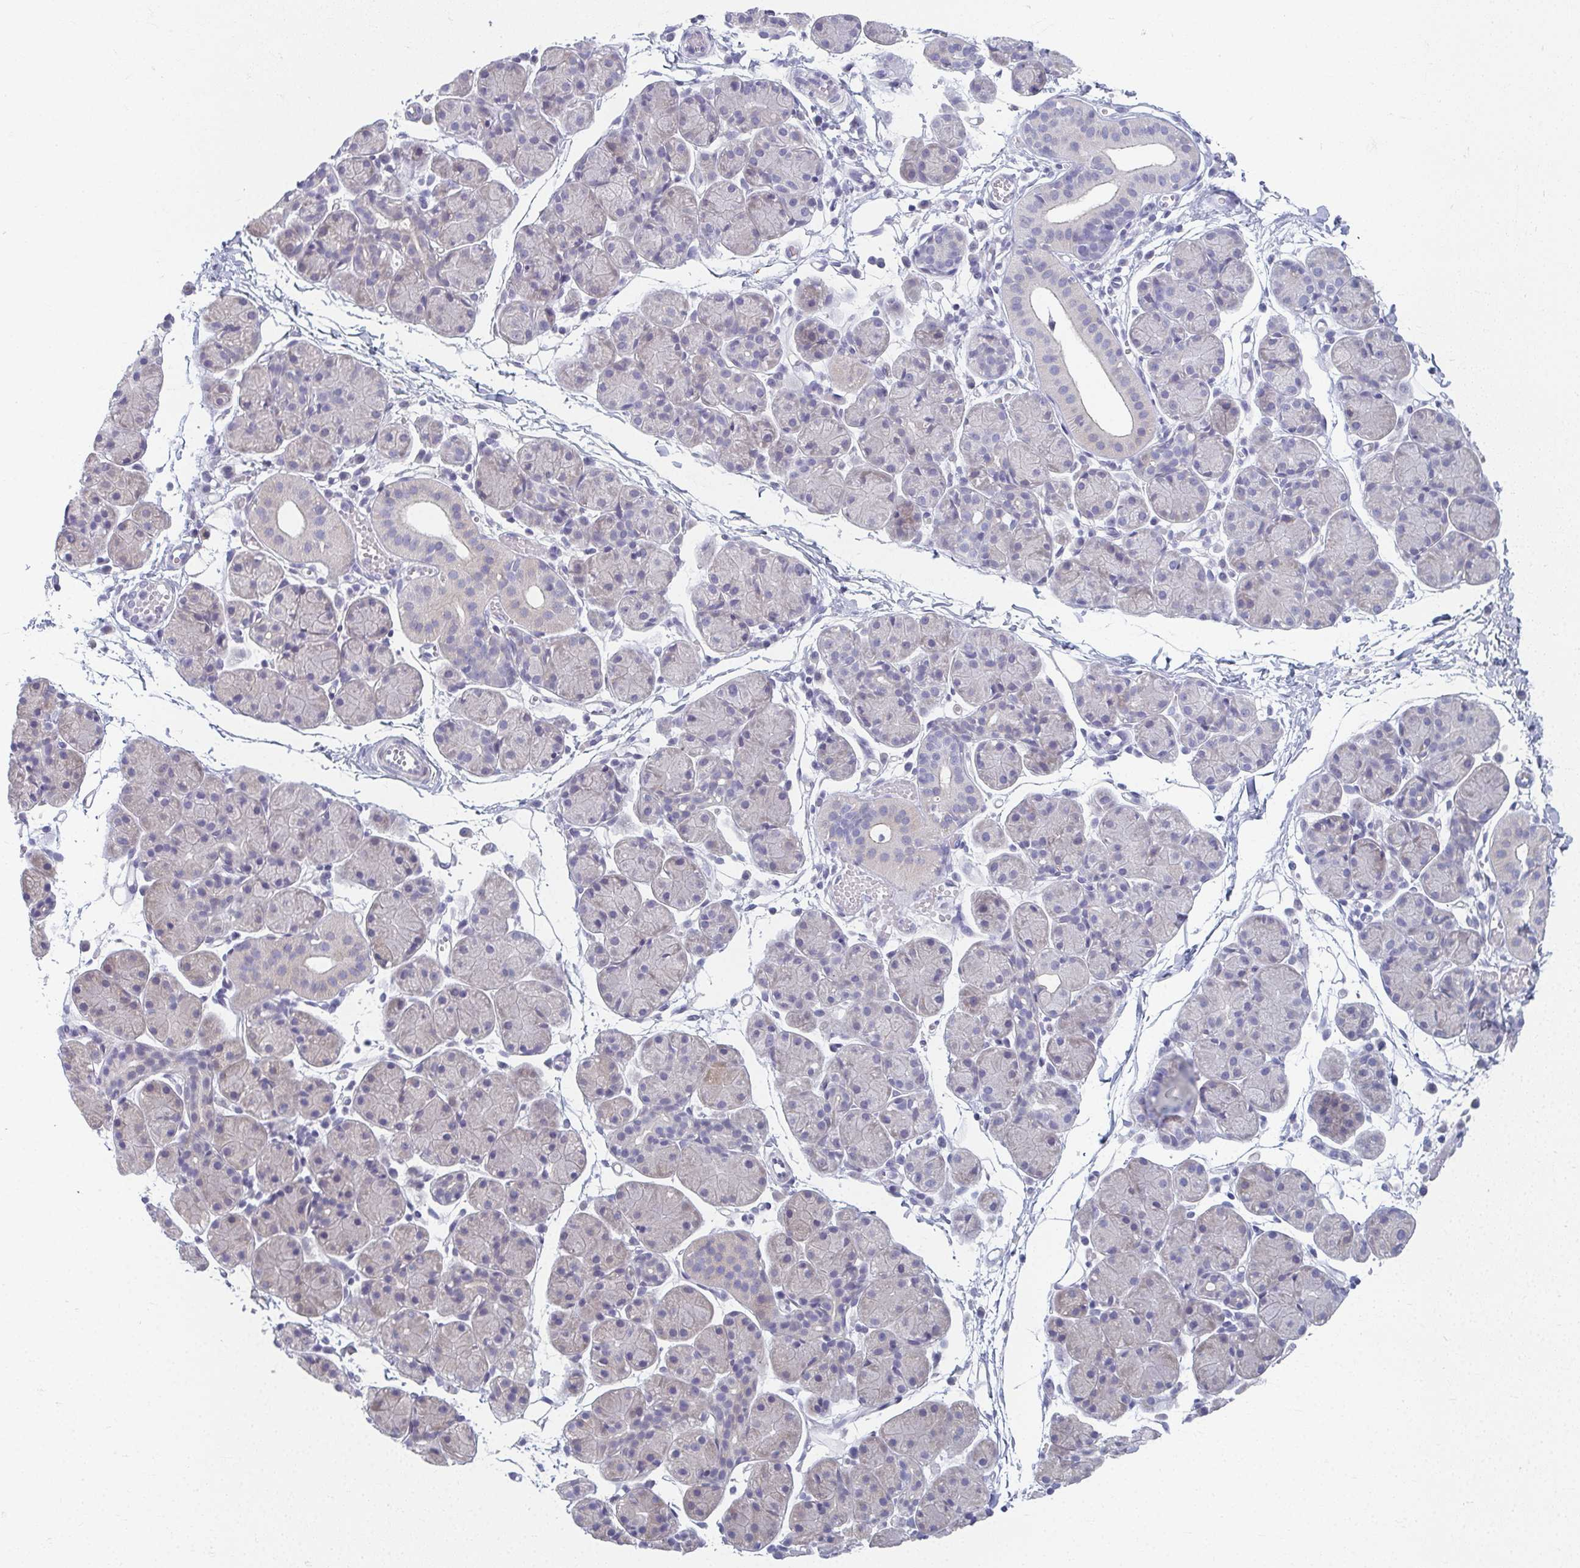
{"staining": {"intensity": "weak", "quantity": "<25%", "location": "cytoplasmic/membranous"}, "tissue": "salivary gland", "cell_type": "Glandular cells", "image_type": "normal", "snomed": [{"axis": "morphology", "description": "Normal tissue, NOS"}, {"axis": "morphology", "description": "Inflammation, NOS"}, {"axis": "topography", "description": "Lymph node"}, {"axis": "topography", "description": "Salivary gland"}], "caption": "A histopathology image of salivary gland stained for a protein reveals no brown staining in glandular cells. Brightfield microscopy of immunohistochemistry (IHC) stained with DAB (3,3'-diaminobenzidine) (brown) and hematoxylin (blue), captured at high magnification.", "gene": "CAMKV", "patient": {"sex": "male", "age": 3}}